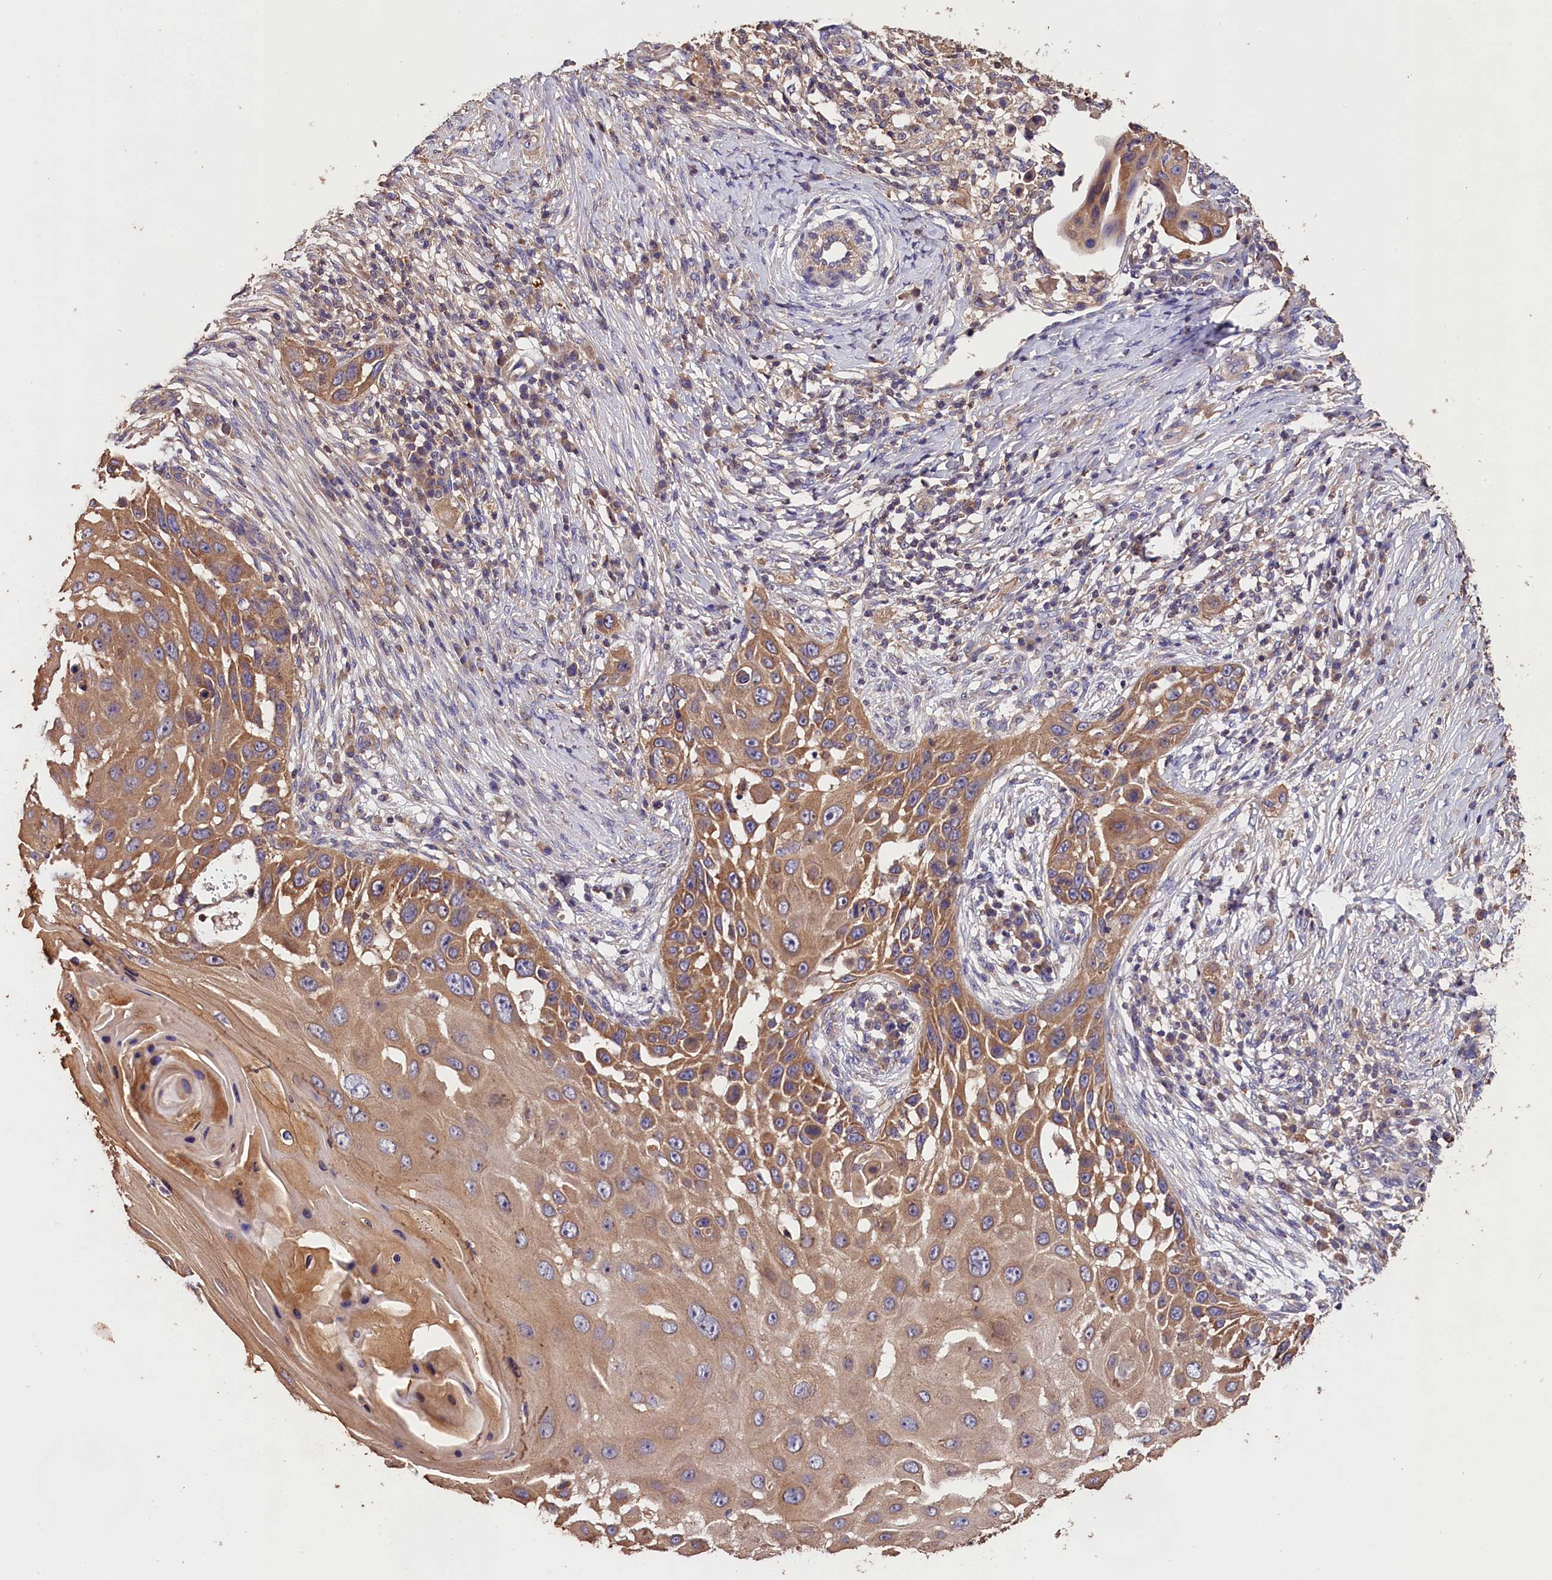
{"staining": {"intensity": "moderate", "quantity": ">75%", "location": "cytoplasmic/membranous"}, "tissue": "skin cancer", "cell_type": "Tumor cells", "image_type": "cancer", "snomed": [{"axis": "morphology", "description": "Squamous cell carcinoma, NOS"}, {"axis": "topography", "description": "Skin"}], "caption": "Immunohistochemical staining of squamous cell carcinoma (skin) shows medium levels of moderate cytoplasmic/membranous positivity in approximately >75% of tumor cells.", "gene": "OAS3", "patient": {"sex": "female", "age": 44}}